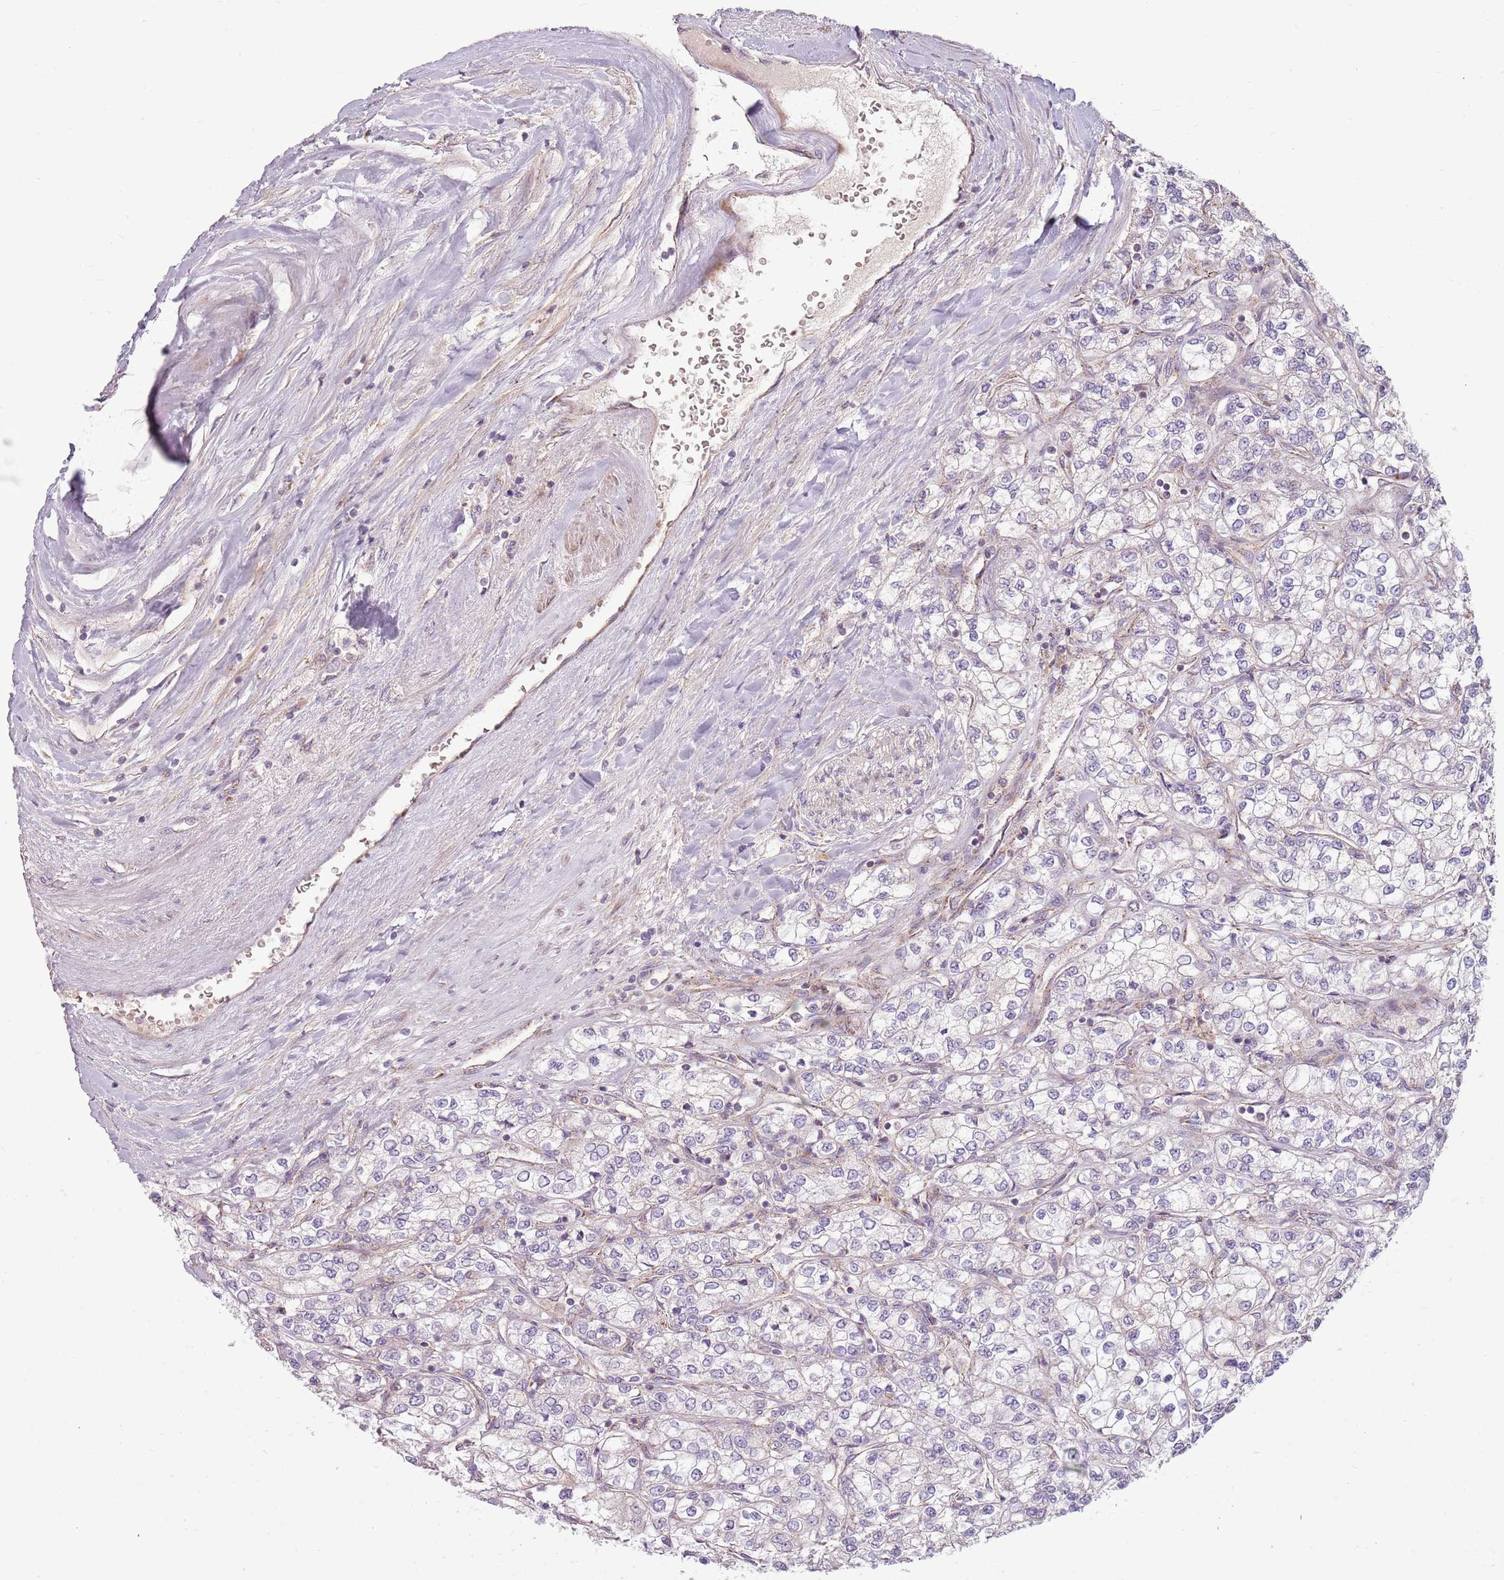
{"staining": {"intensity": "negative", "quantity": "none", "location": "none"}, "tissue": "renal cancer", "cell_type": "Tumor cells", "image_type": "cancer", "snomed": [{"axis": "morphology", "description": "Adenocarcinoma, NOS"}, {"axis": "topography", "description": "Kidney"}], "caption": "The micrograph displays no significant staining in tumor cells of renal cancer.", "gene": "ZNF530", "patient": {"sex": "male", "age": 80}}